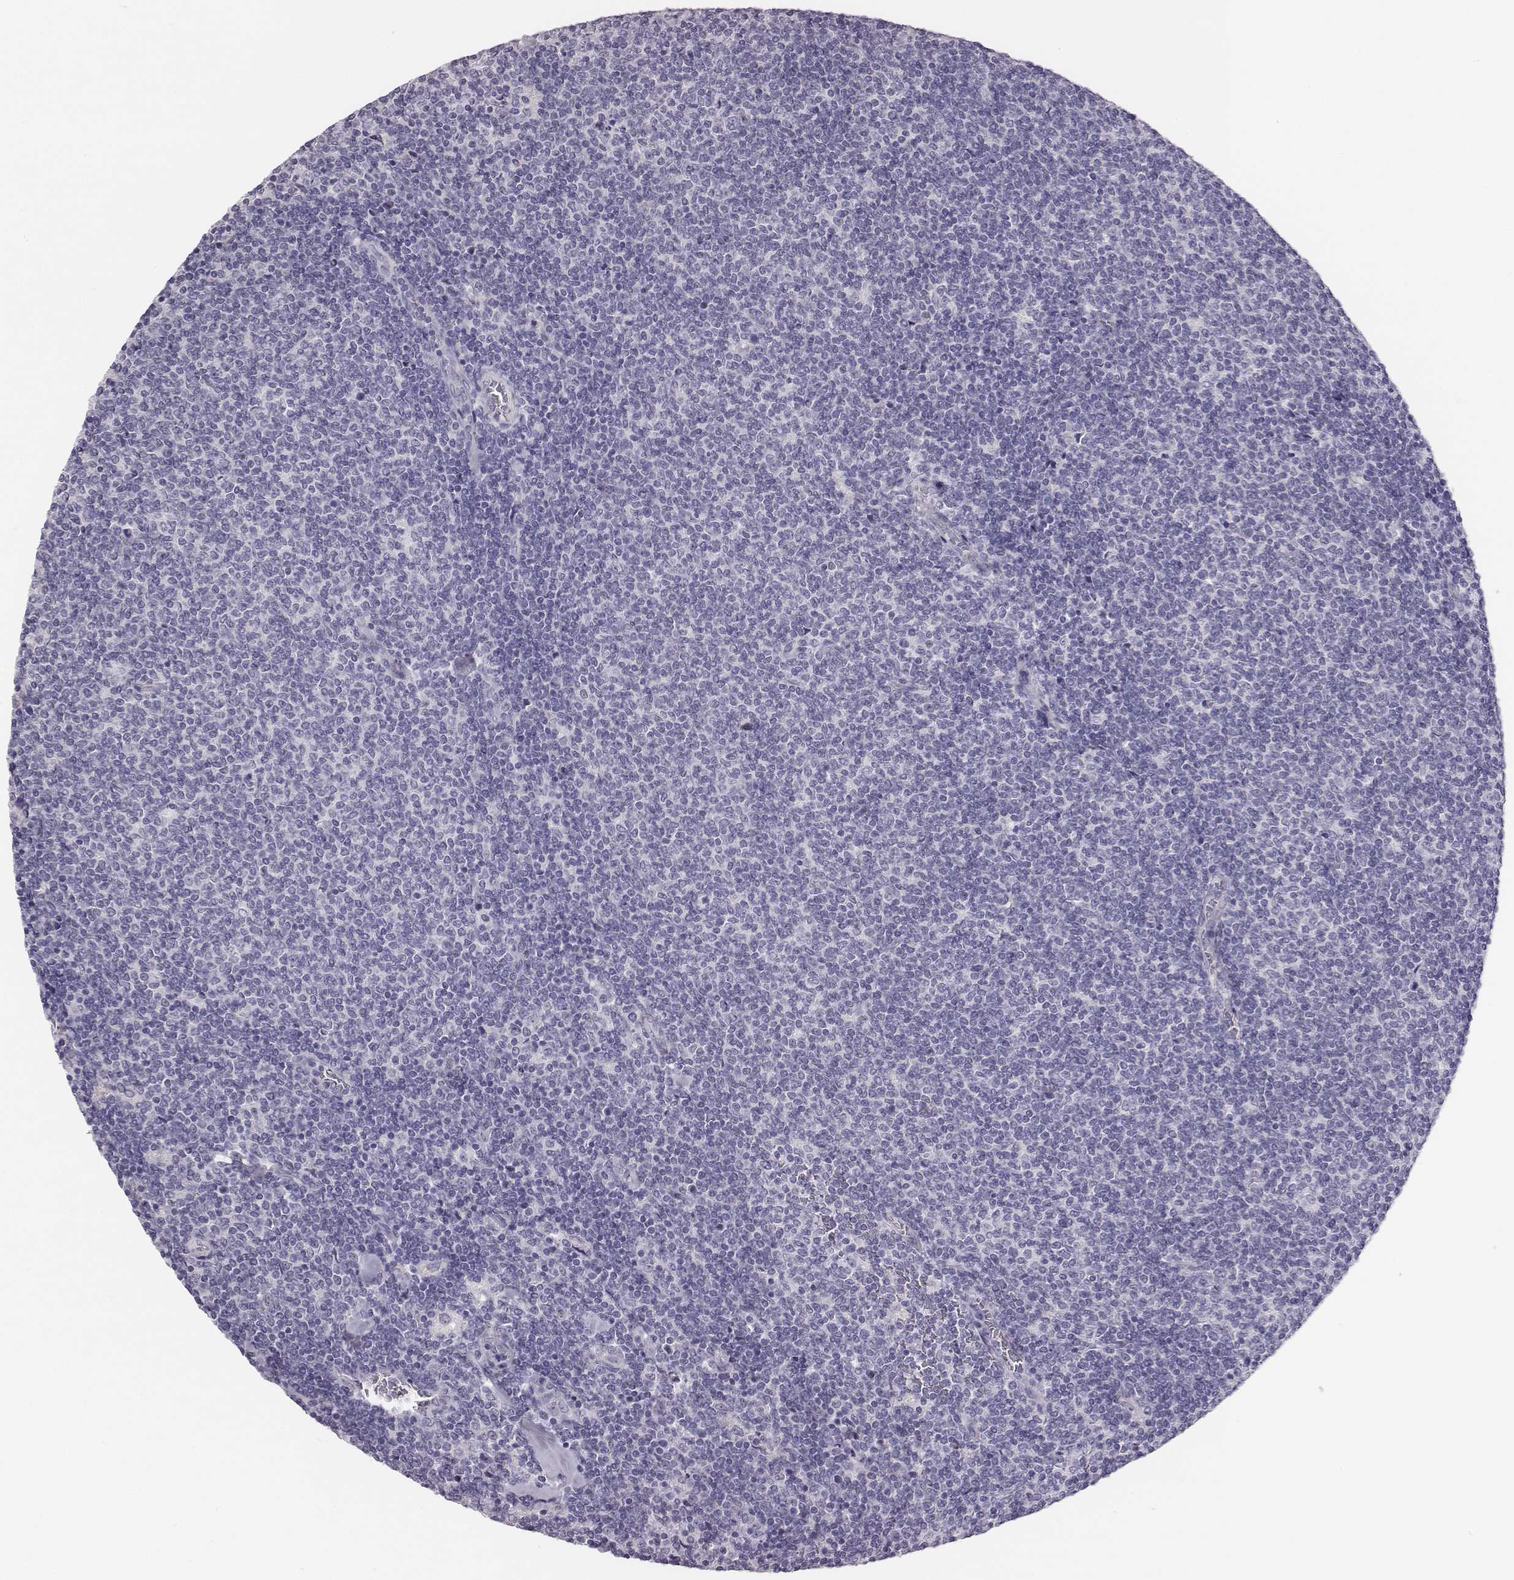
{"staining": {"intensity": "negative", "quantity": "none", "location": "none"}, "tissue": "lymphoma", "cell_type": "Tumor cells", "image_type": "cancer", "snomed": [{"axis": "morphology", "description": "Malignant lymphoma, non-Hodgkin's type, Low grade"}, {"axis": "topography", "description": "Lymph node"}], "caption": "DAB immunohistochemical staining of human low-grade malignant lymphoma, non-Hodgkin's type exhibits no significant staining in tumor cells.", "gene": "GUCA1A", "patient": {"sex": "male", "age": 52}}